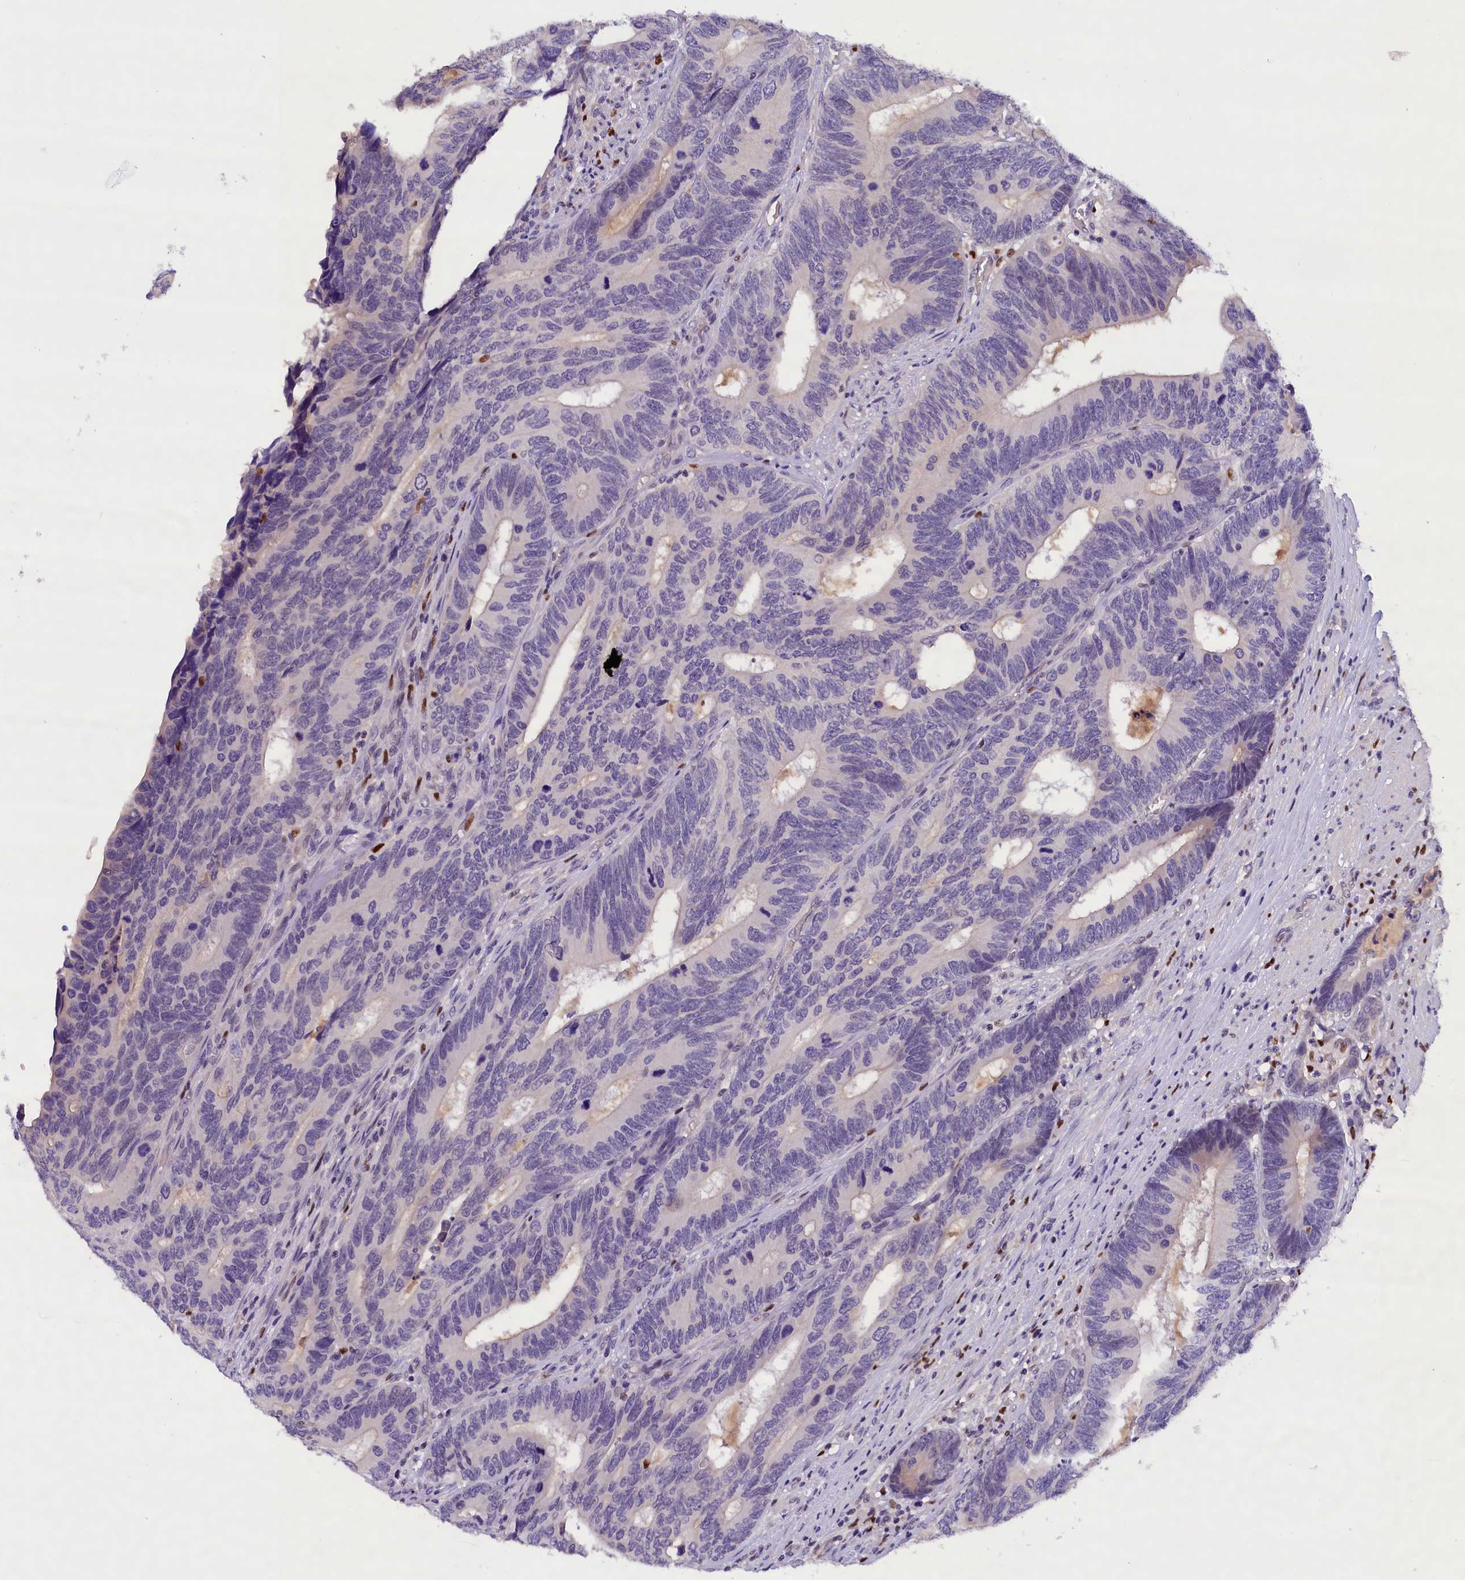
{"staining": {"intensity": "negative", "quantity": "none", "location": "none"}, "tissue": "colorectal cancer", "cell_type": "Tumor cells", "image_type": "cancer", "snomed": [{"axis": "morphology", "description": "Adenocarcinoma, NOS"}, {"axis": "topography", "description": "Colon"}], "caption": "DAB immunohistochemical staining of adenocarcinoma (colorectal) shows no significant positivity in tumor cells.", "gene": "BTBD9", "patient": {"sex": "male", "age": 87}}